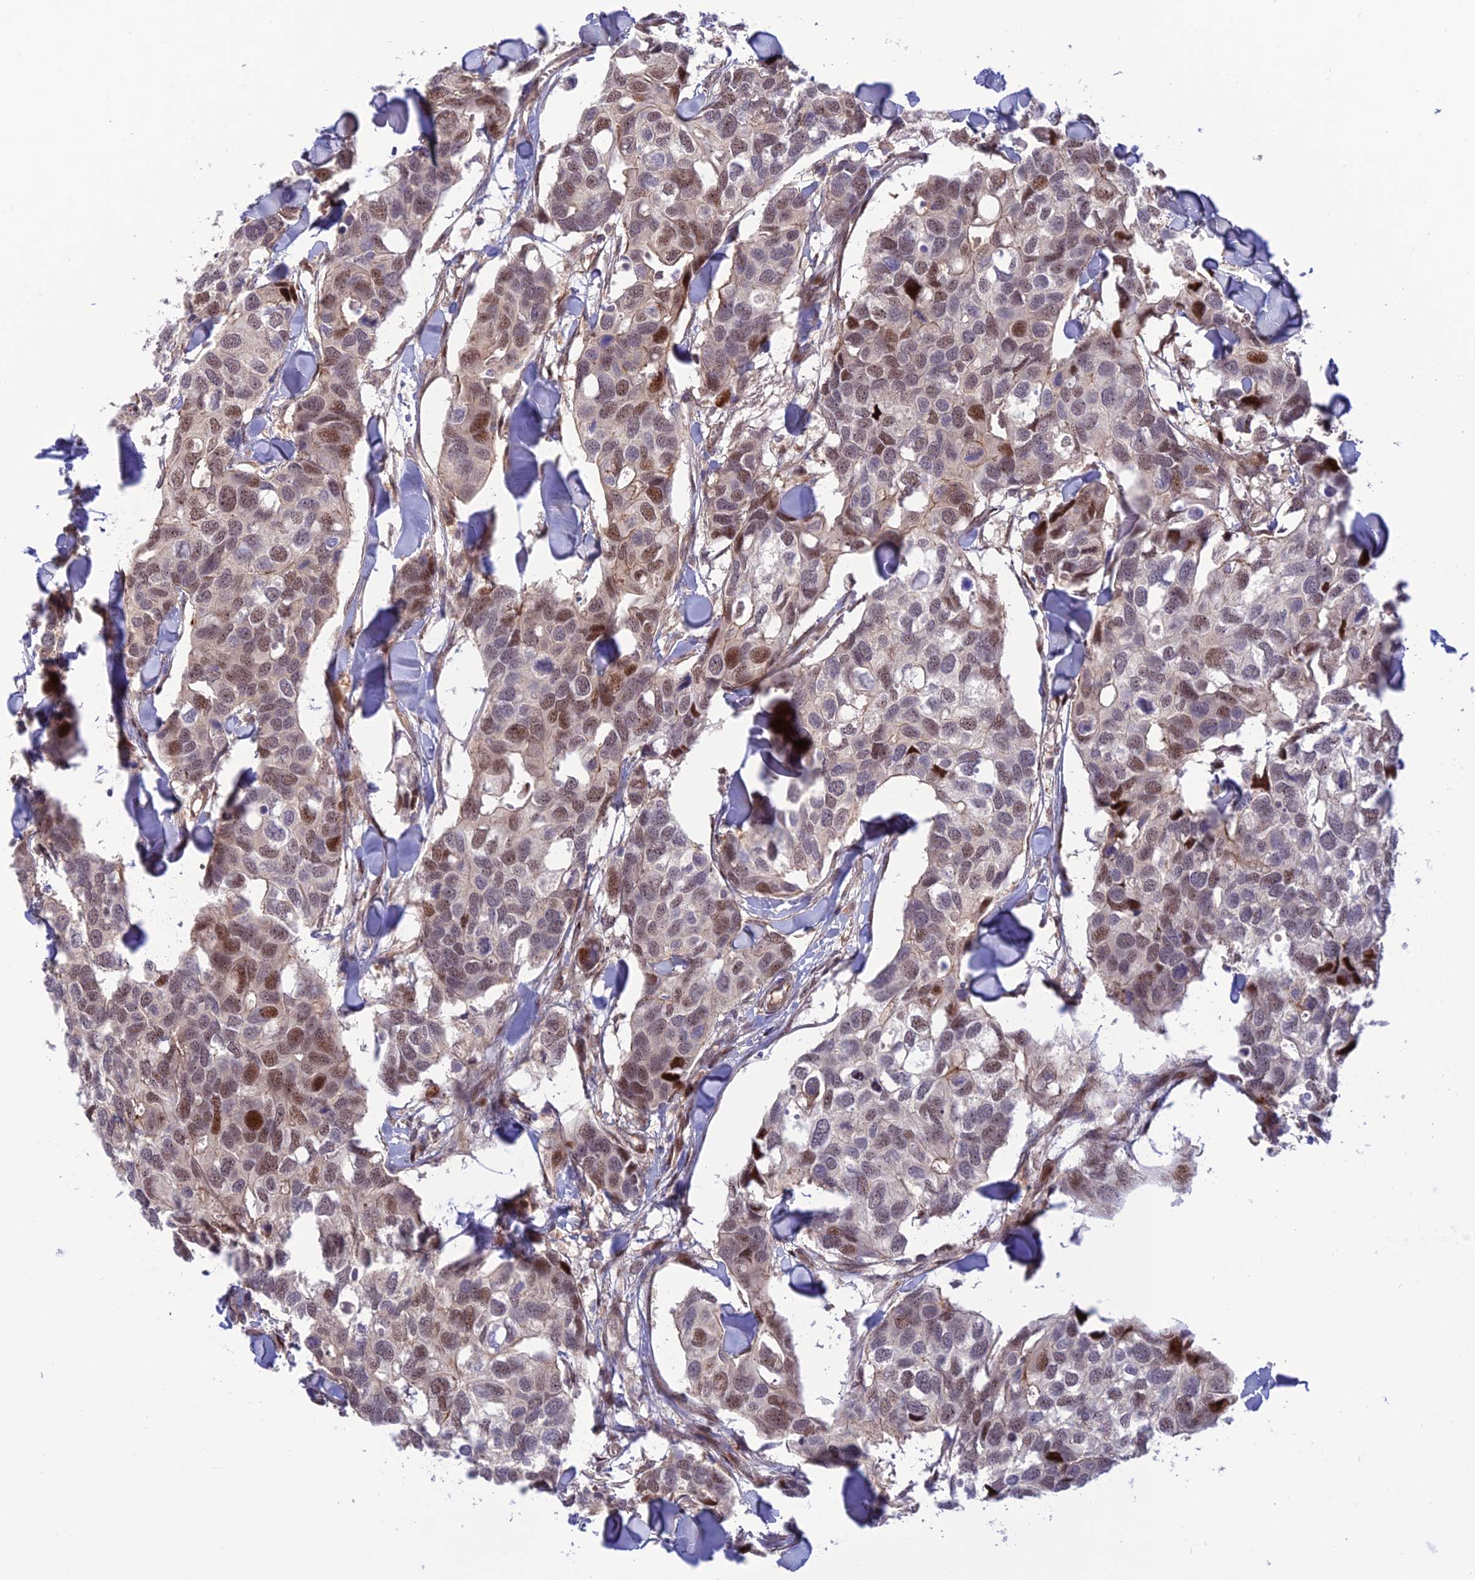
{"staining": {"intensity": "moderate", "quantity": "25%-75%", "location": "nuclear"}, "tissue": "breast cancer", "cell_type": "Tumor cells", "image_type": "cancer", "snomed": [{"axis": "morphology", "description": "Duct carcinoma"}, {"axis": "topography", "description": "Breast"}], "caption": "A histopathology image of breast cancer stained for a protein exhibits moderate nuclear brown staining in tumor cells.", "gene": "ZNF584", "patient": {"sex": "female", "age": 83}}